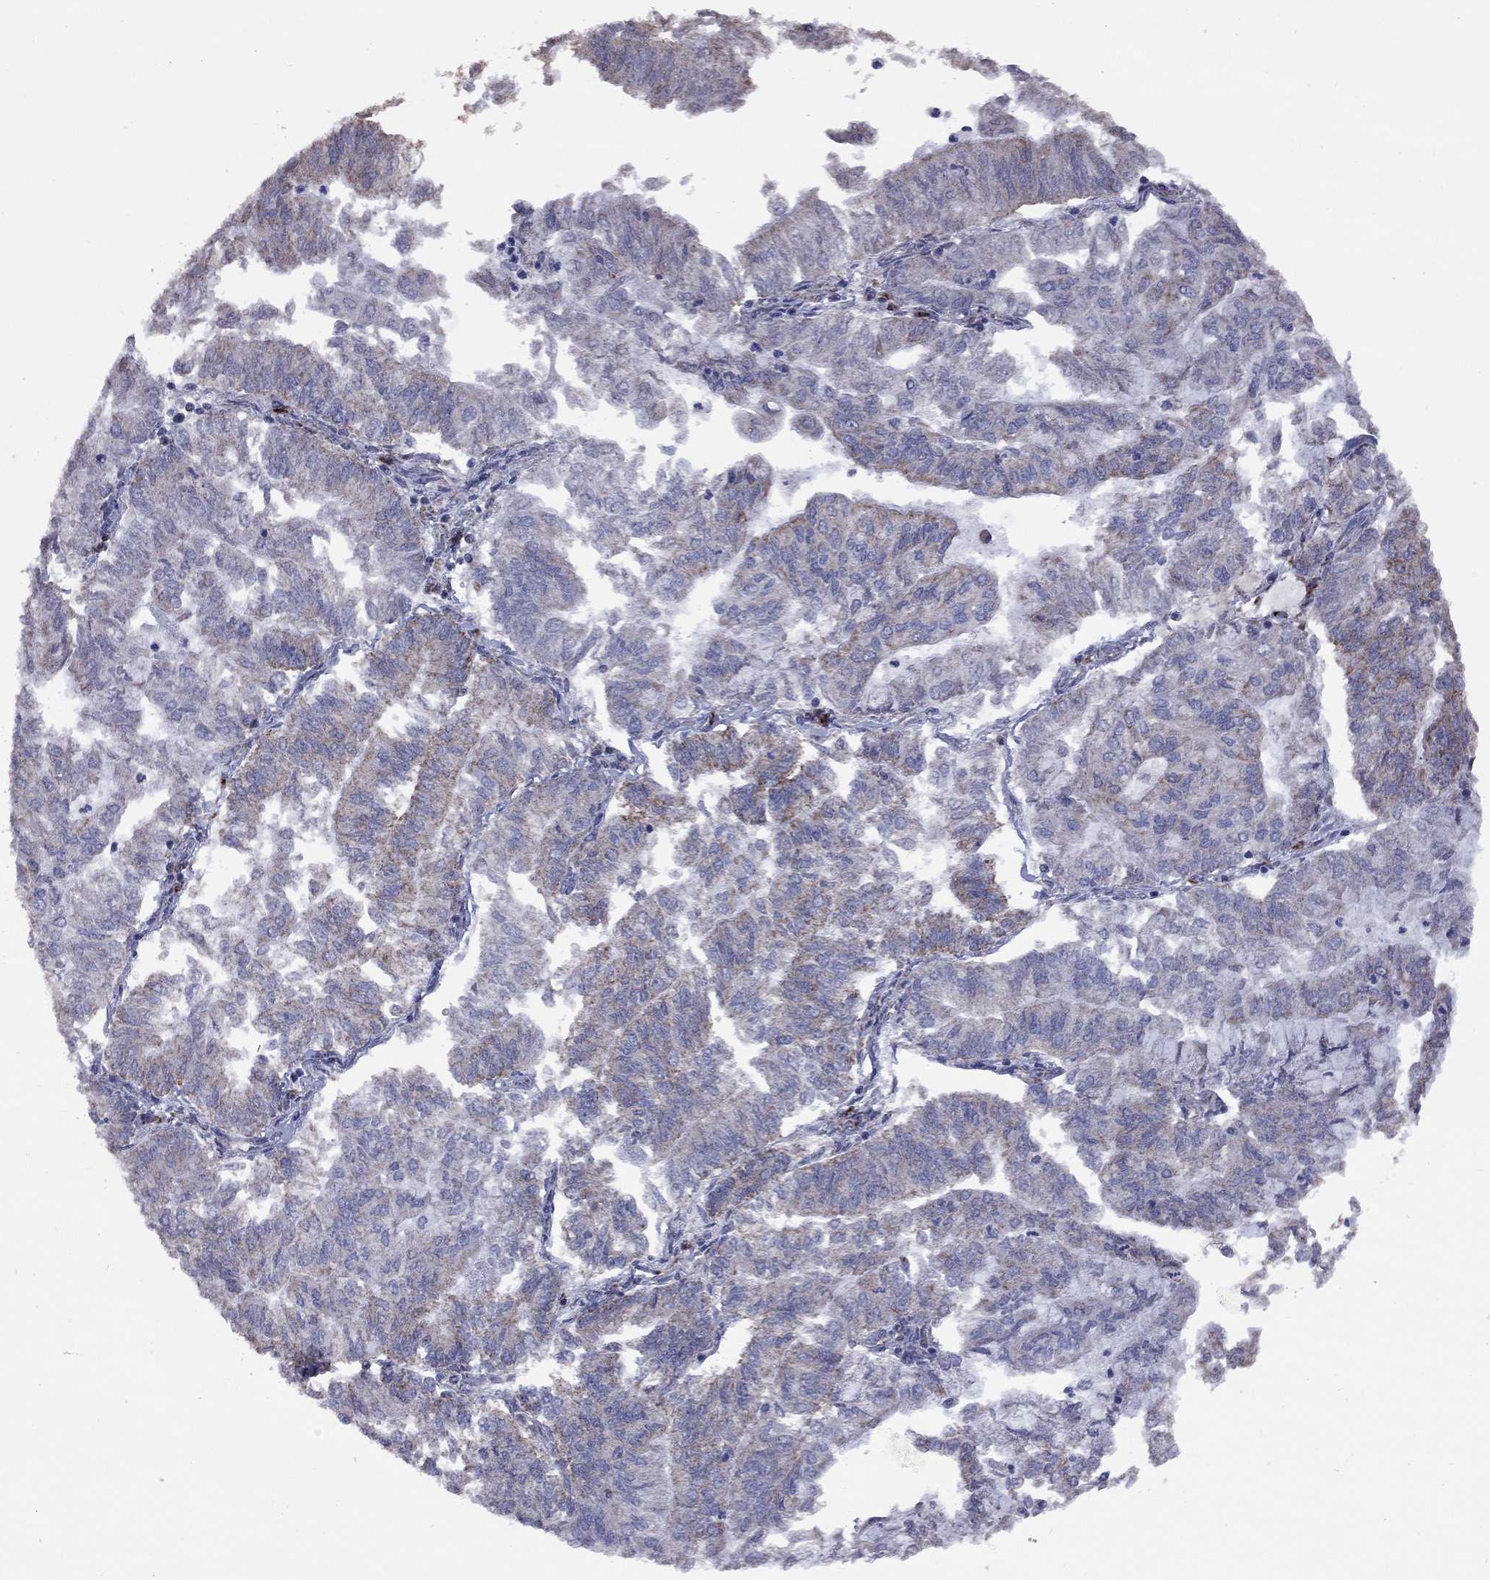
{"staining": {"intensity": "strong", "quantity": "<25%", "location": "cytoplasmic/membranous"}, "tissue": "endometrial cancer", "cell_type": "Tumor cells", "image_type": "cancer", "snomed": [{"axis": "morphology", "description": "Adenocarcinoma, NOS"}, {"axis": "topography", "description": "Endometrium"}], "caption": "IHC of human endometrial adenocarcinoma displays medium levels of strong cytoplasmic/membranous expression in approximately <25% of tumor cells.", "gene": "NDUFB1", "patient": {"sex": "female", "age": 59}}